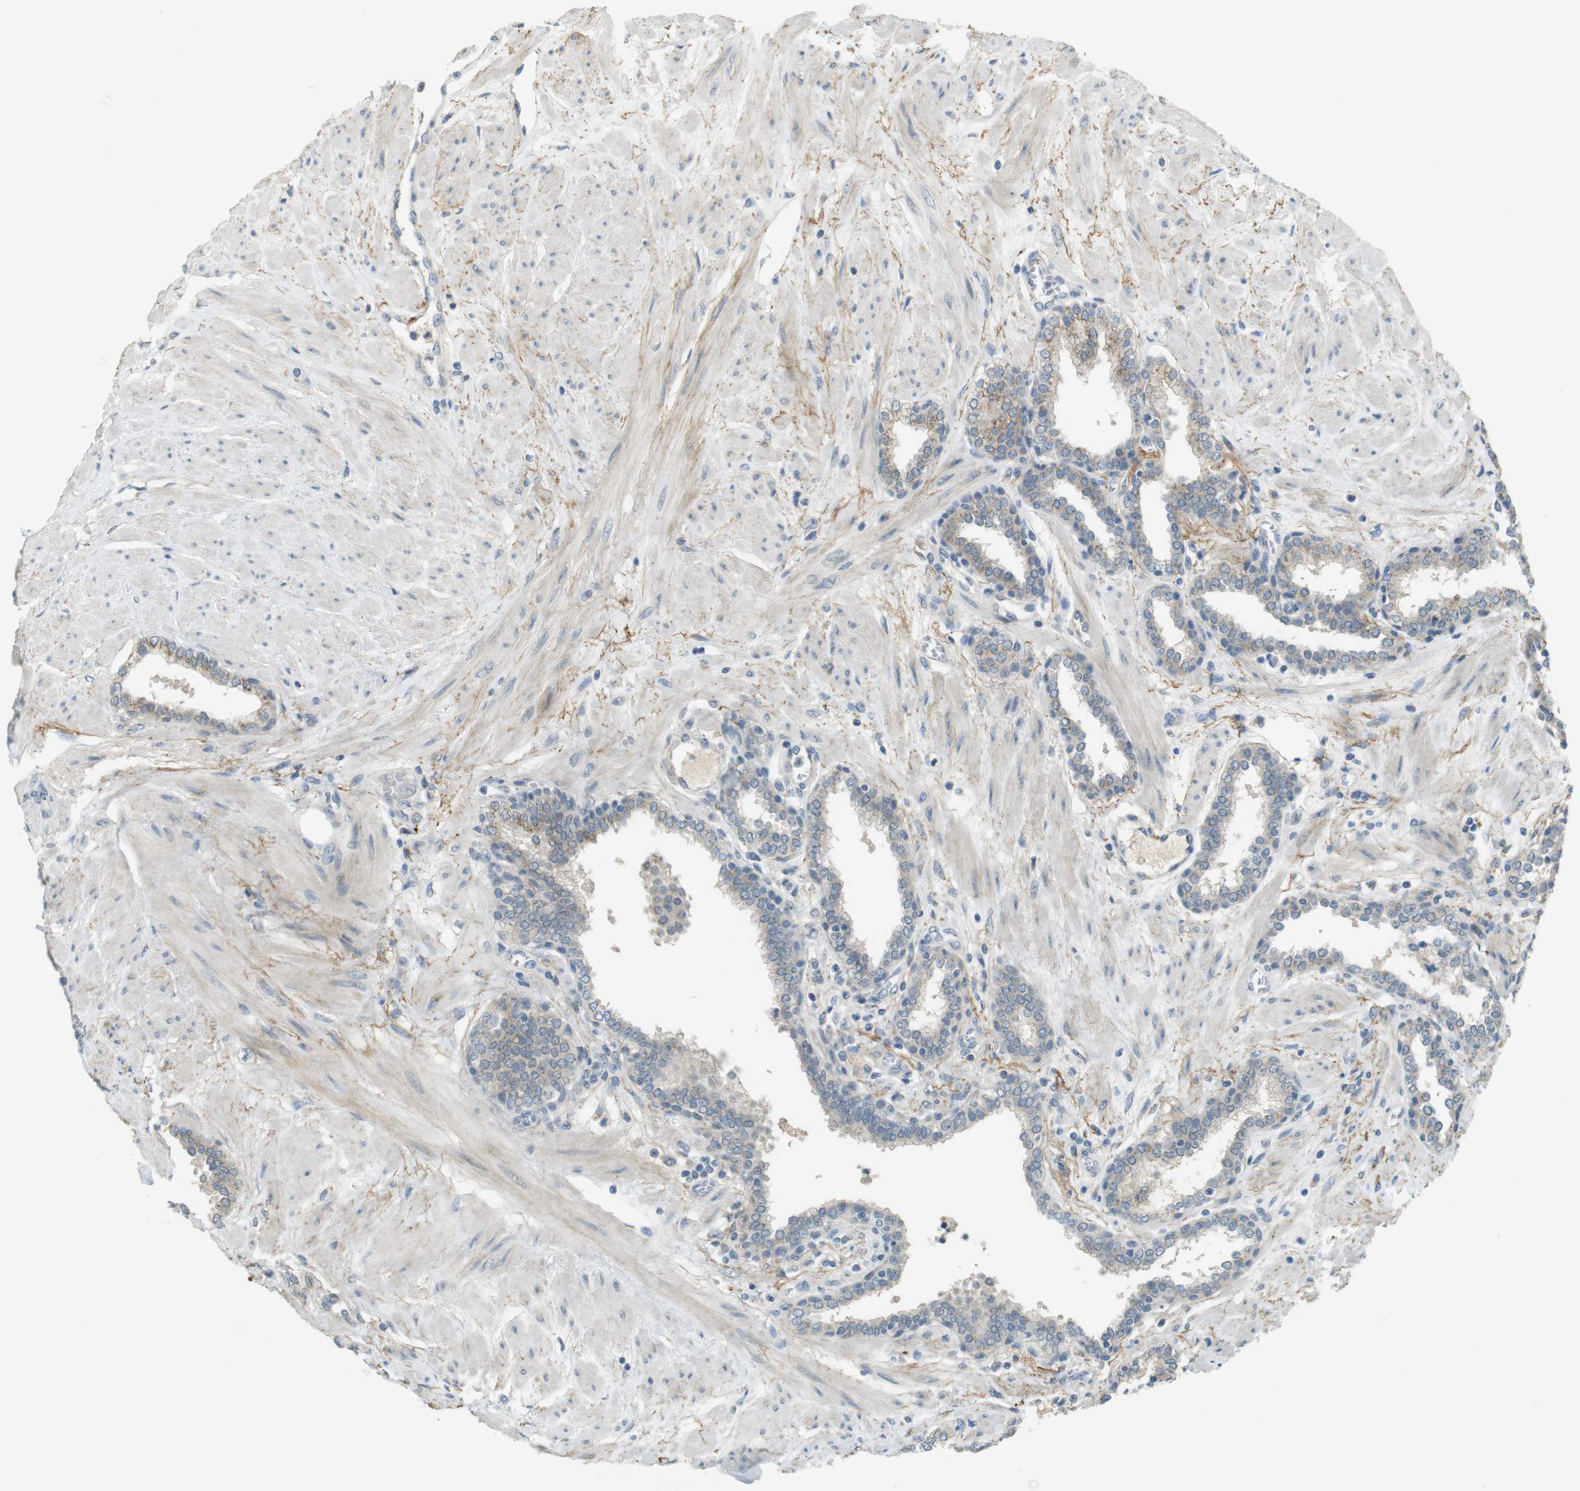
{"staining": {"intensity": "moderate", "quantity": "<25%", "location": "cytoplasmic/membranous"}, "tissue": "prostate", "cell_type": "Glandular cells", "image_type": "normal", "snomed": [{"axis": "morphology", "description": "Normal tissue, NOS"}, {"axis": "topography", "description": "Prostate"}], "caption": "This is a photomicrograph of immunohistochemistry (IHC) staining of normal prostate, which shows moderate staining in the cytoplasmic/membranous of glandular cells.", "gene": "UGT8", "patient": {"sex": "male", "age": 51}}